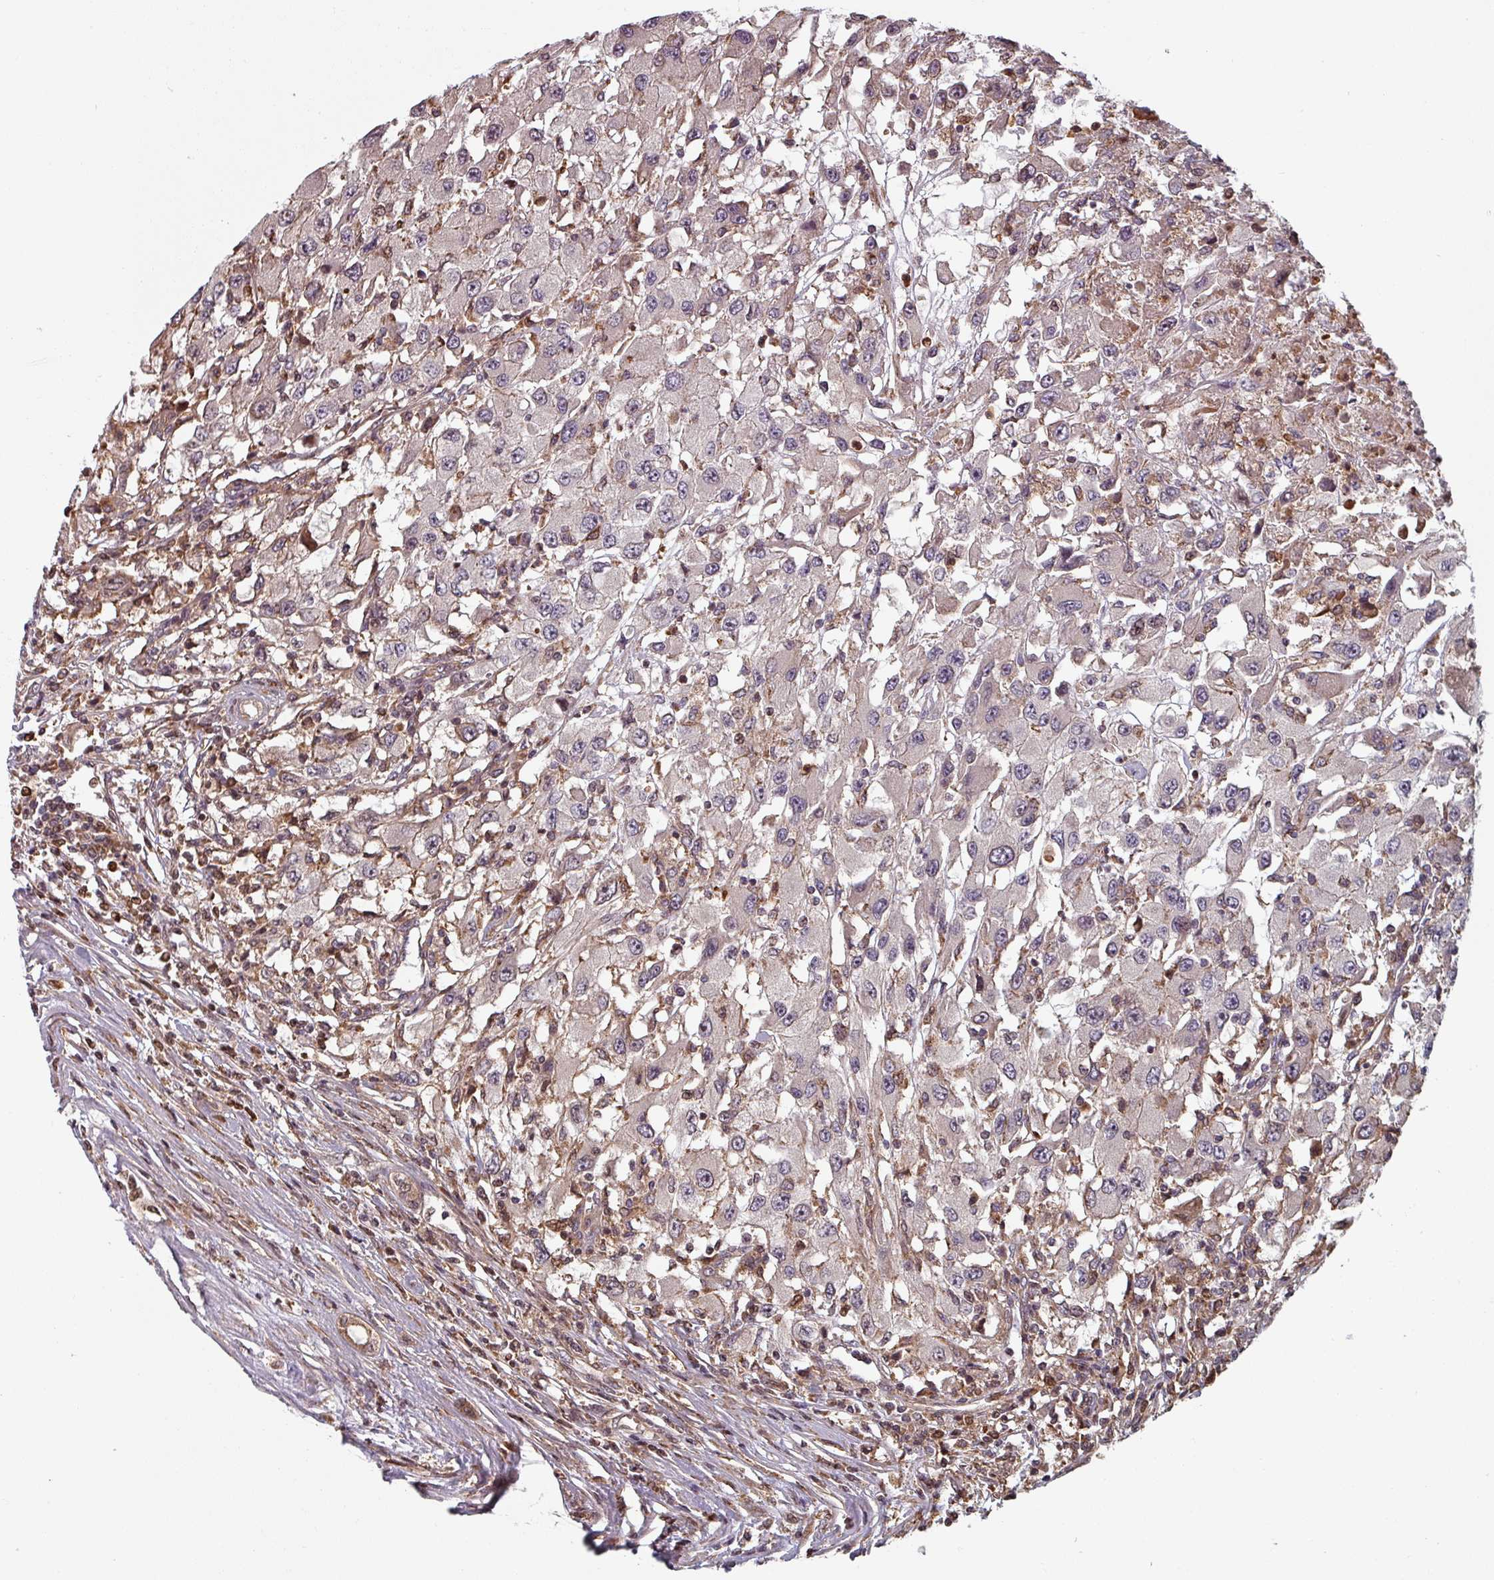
{"staining": {"intensity": "weak", "quantity": "<25%", "location": "cytoplasmic/membranous"}, "tissue": "renal cancer", "cell_type": "Tumor cells", "image_type": "cancer", "snomed": [{"axis": "morphology", "description": "Adenocarcinoma, NOS"}, {"axis": "topography", "description": "Kidney"}], "caption": "Adenocarcinoma (renal) was stained to show a protein in brown. There is no significant expression in tumor cells.", "gene": "EID1", "patient": {"sex": "female", "age": 67}}